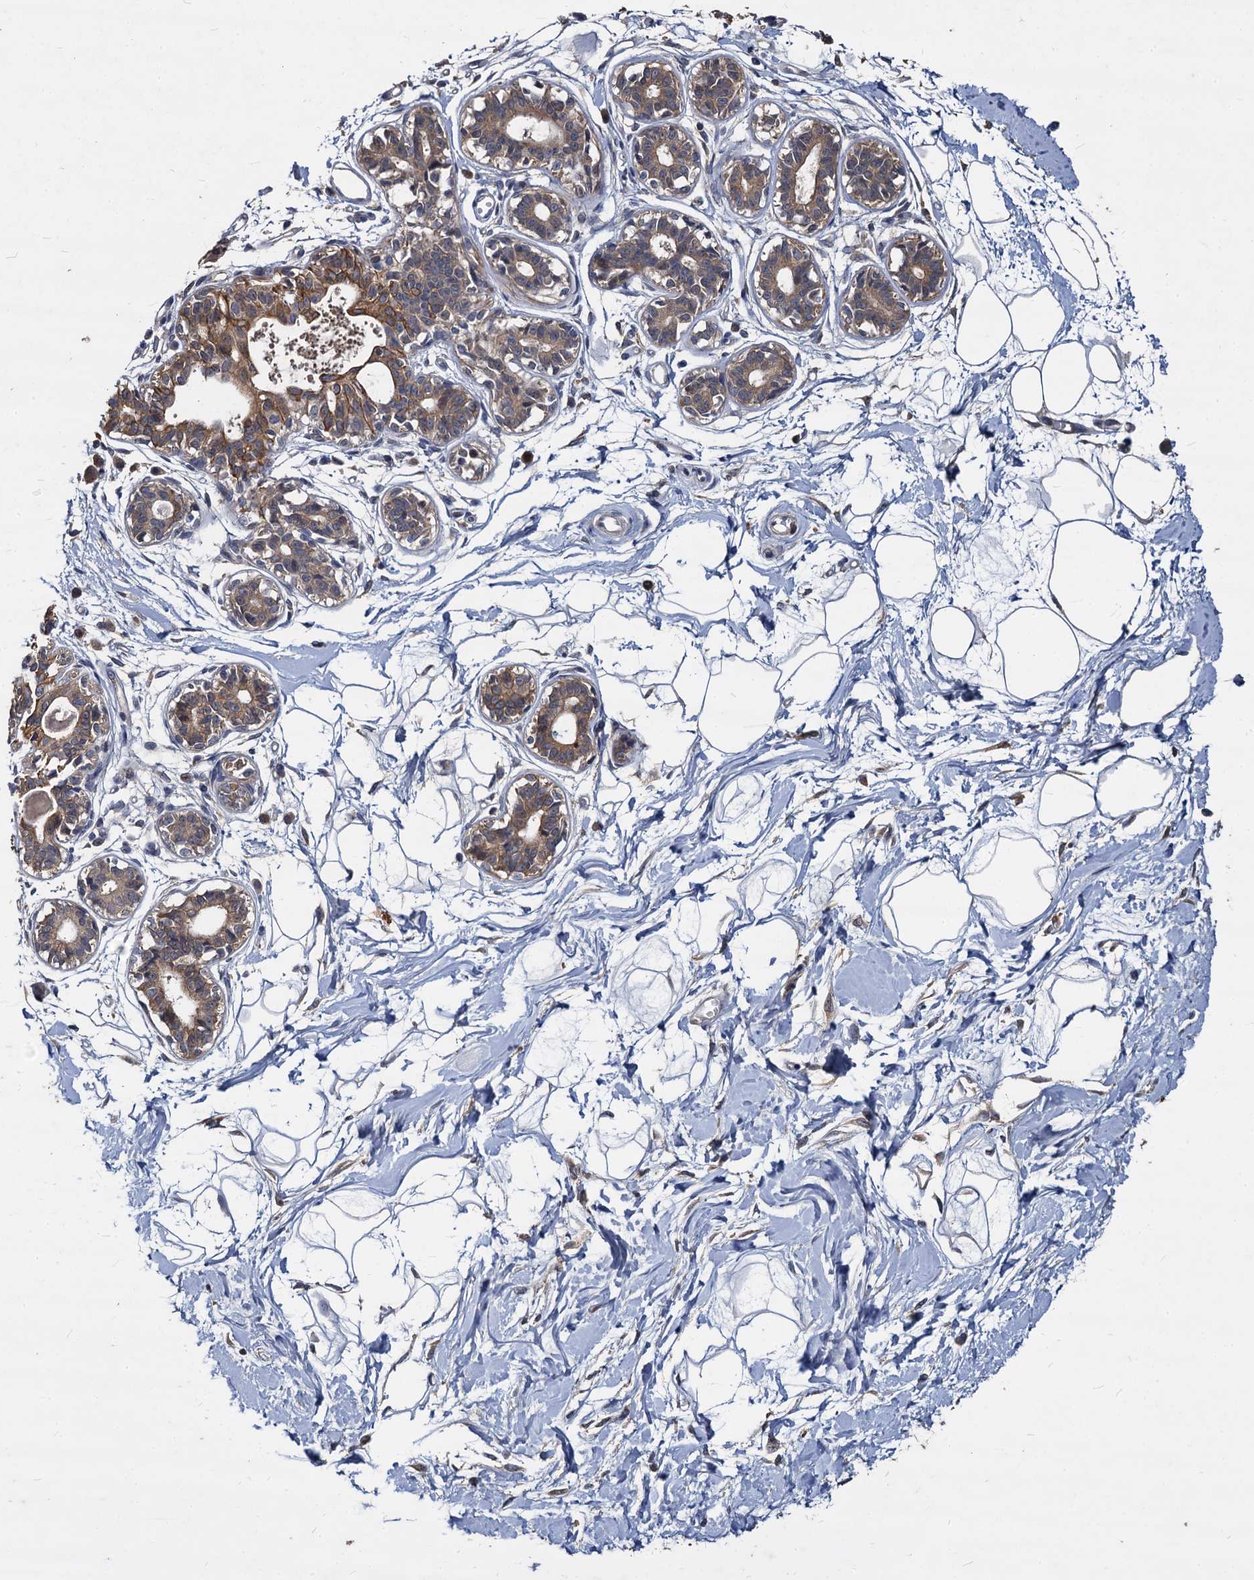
{"staining": {"intensity": "negative", "quantity": "none", "location": "none"}, "tissue": "breast", "cell_type": "Adipocytes", "image_type": "normal", "snomed": [{"axis": "morphology", "description": "Normal tissue, NOS"}, {"axis": "topography", "description": "Breast"}], "caption": "Image shows no significant protein positivity in adipocytes of unremarkable breast.", "gene": "CCDC184", "patient": {"sex": "female", "age": 45}}